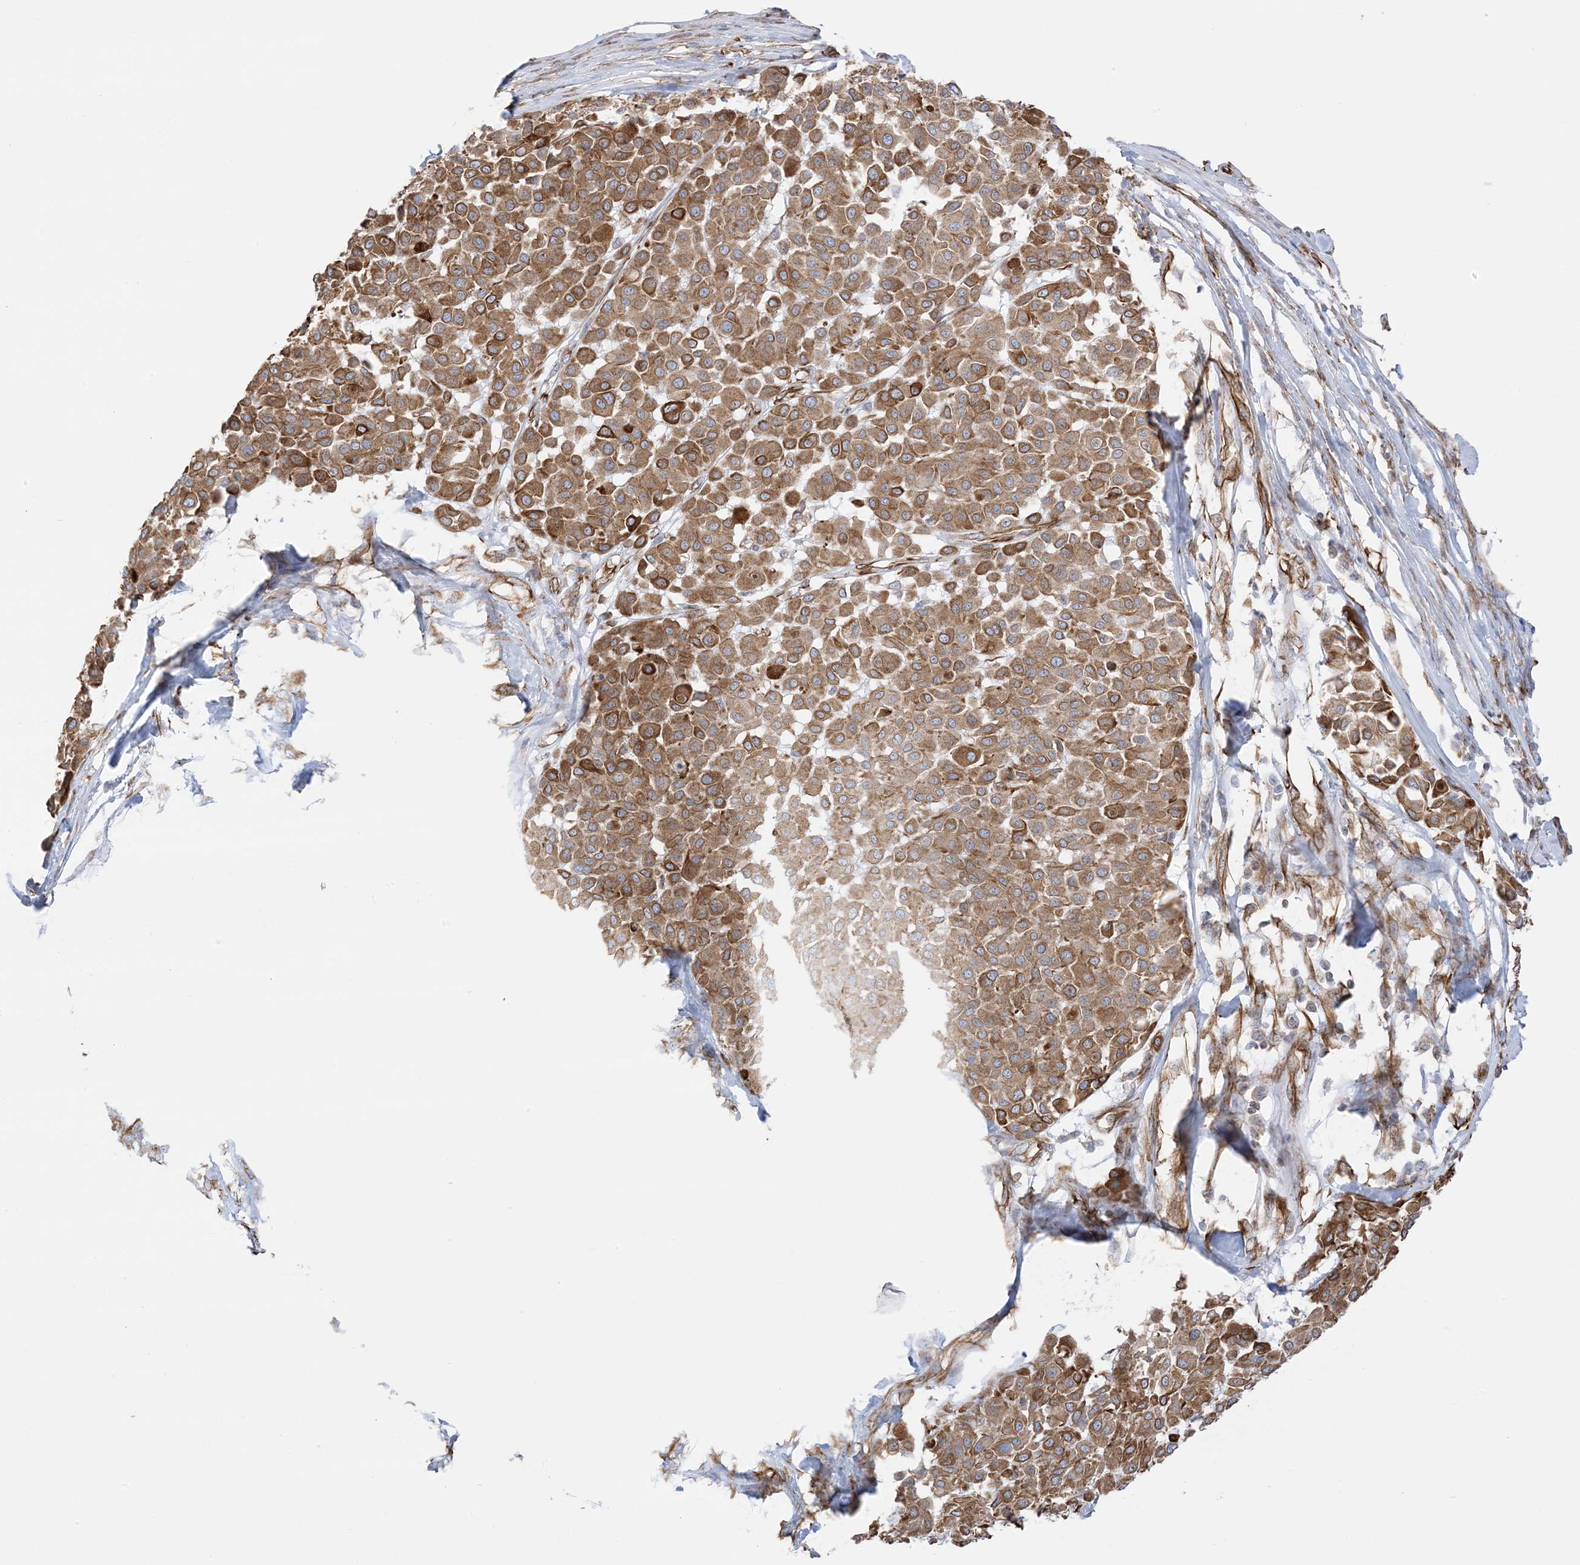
{"staining": {"intensity": "moderate", "quantity": ">75%", "location": "cytoplasmic/membranous"}, "tissue": "melanoma", "cell_type": "Tumor cells", "image_type": "cancer", "snomed": [{"axis": "morphology", "description": "Malignant melanoma, Metastatic site"}, {"axis": "topography", "description": "Soft tissue"}], "caption": "Brown immunohistochemical staining in human melanoma shows moderate cytoplasmic/membranous staining in approximately >75% of tumor cells.", "gene": "PID1", "patient": {"sex": "male", "age": 41}}